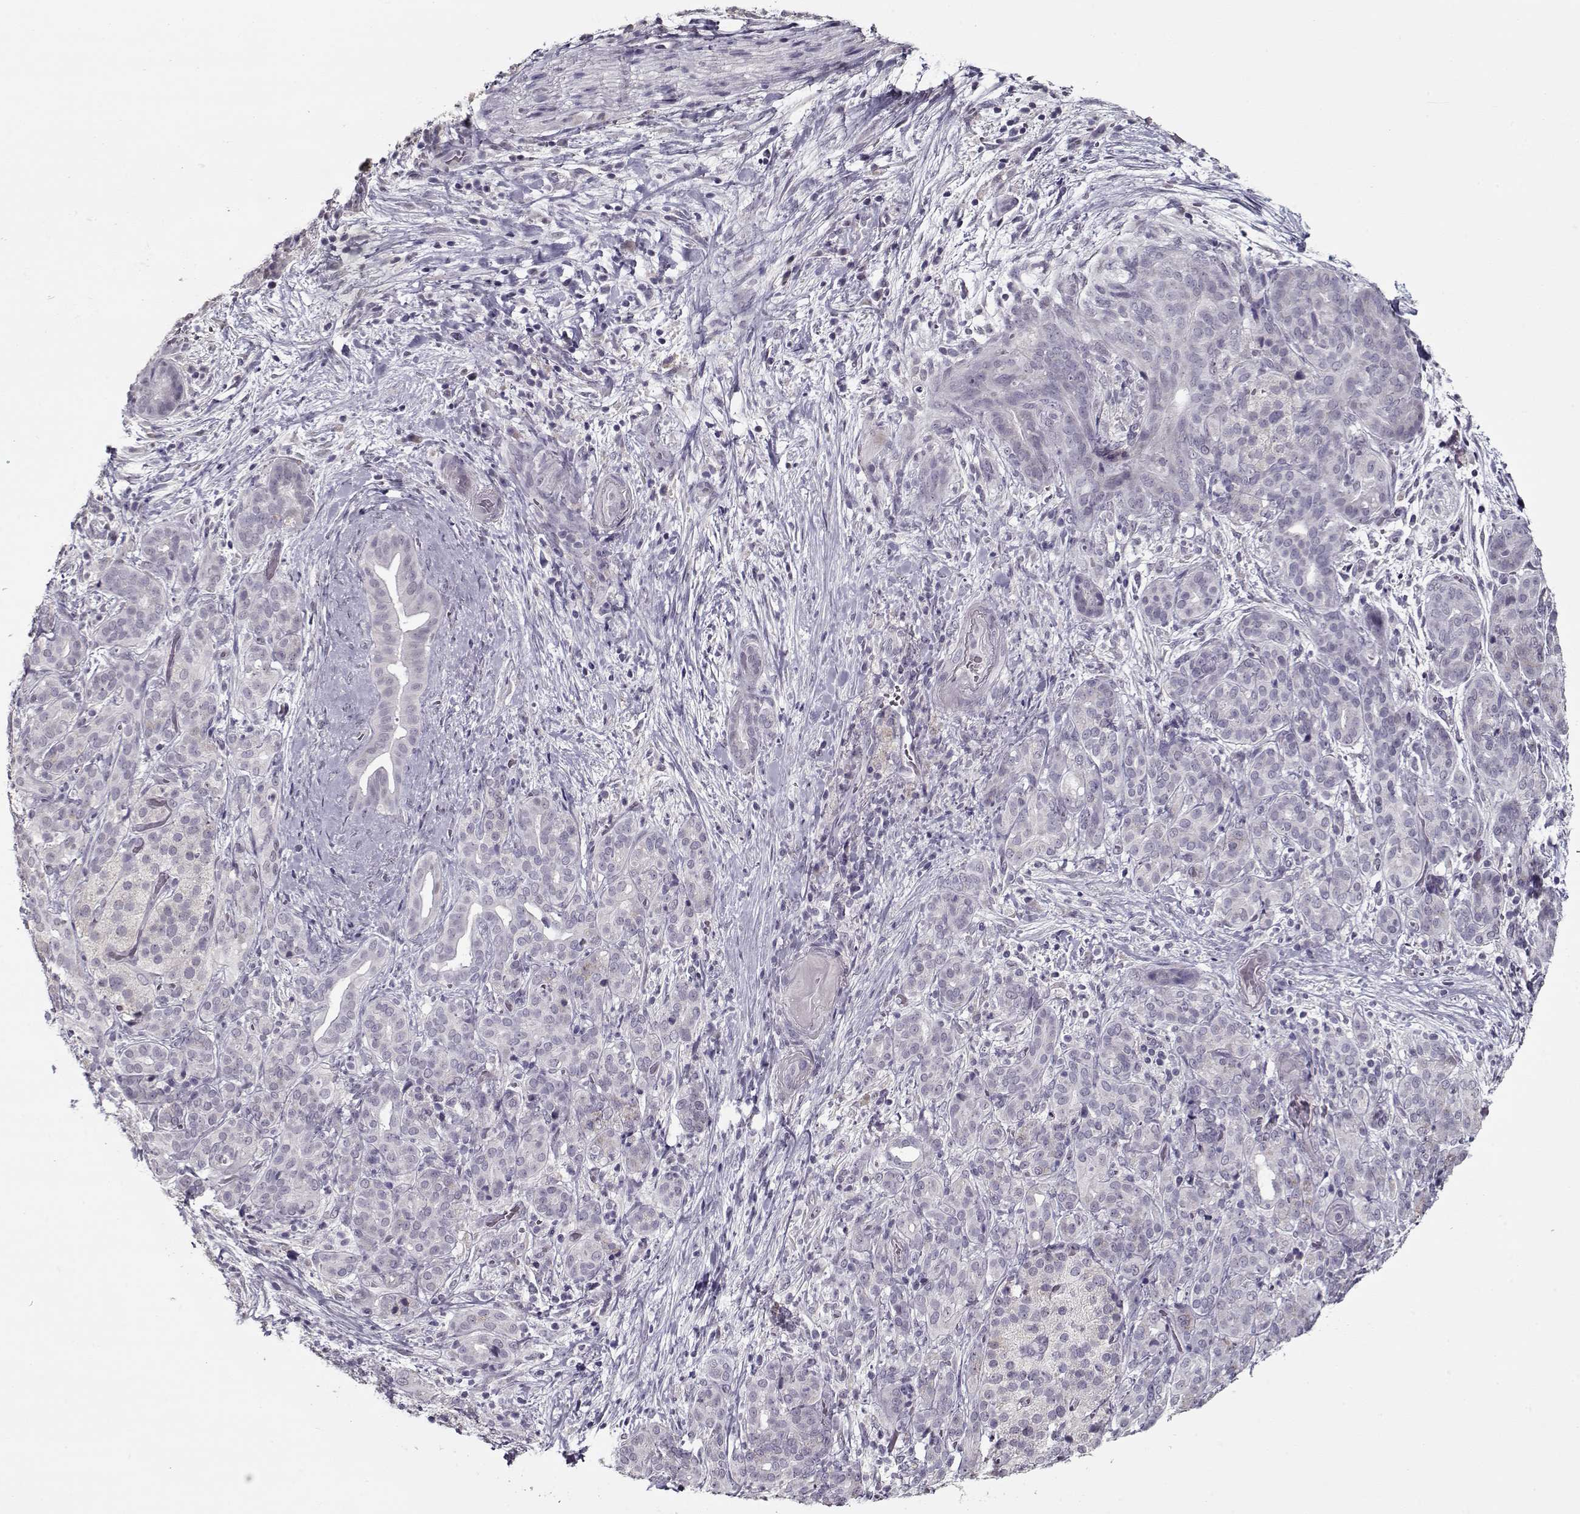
{"staining": {"intensity": "negative", "quantity": "none", "location": "none"}, "tissue": "pancreatic cancer", "cell_type": "Tumor cells", "image_type": "cancer", "snomed": [{"axis": "morphology", "description": "Adenocarcinoma, NOS"}, {"axis": "topography", "description": "Pancreas"}], "caption": "High power microscopy image of an immunohistochemistry photomicrograph of pancreatic adenocarcinoma, revealing no significant expression in tumor cells.", "gene": "SEC16B", "patient": {"sex": "male", "age": 44}}